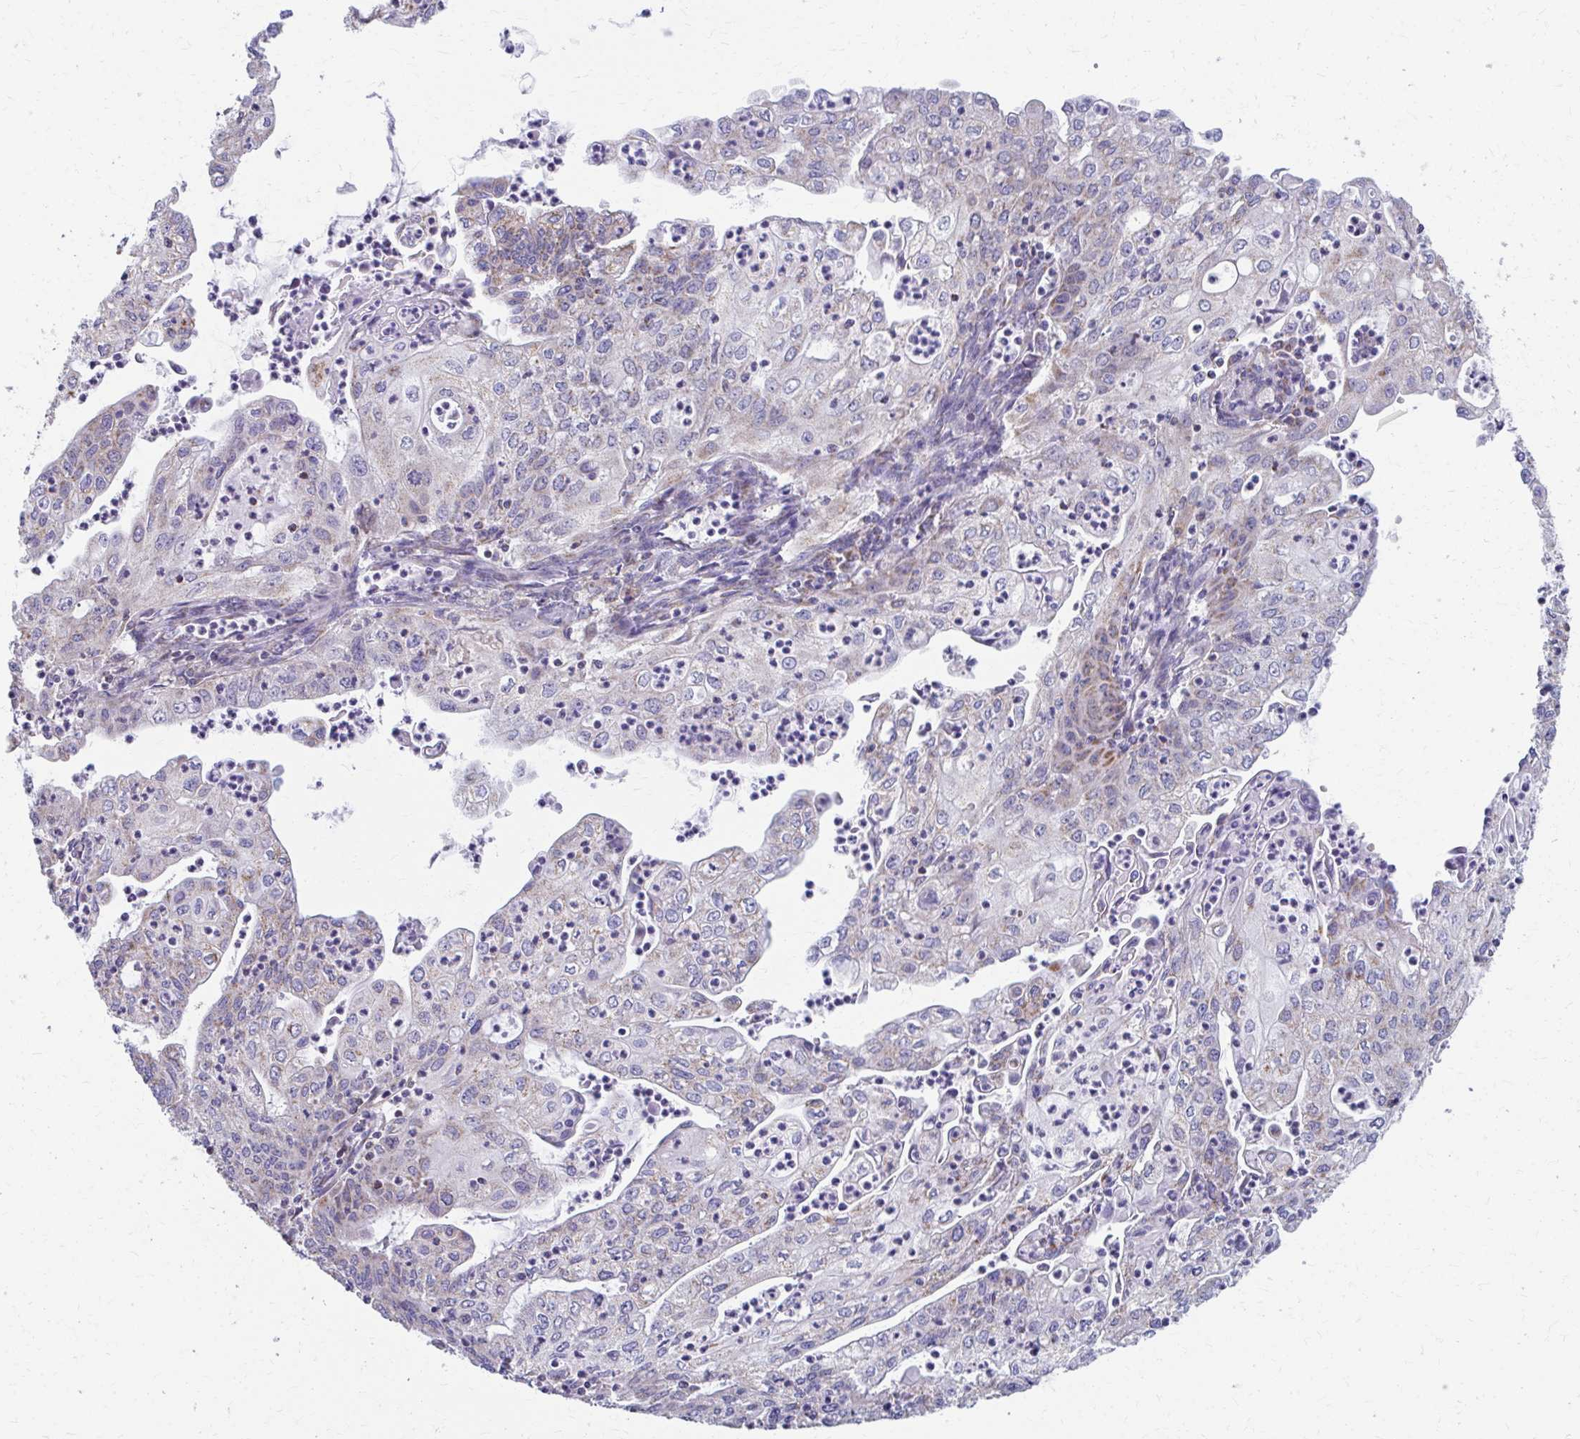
{"staining": {"intensity": "weak", "quantity": "25%-75%", "location": "cytoplasmic/membranous"}, "tissue": "endometrial cancer", "cell_type": "Tumor cells", "image_type": "cancer", "snomed": [{"axis": "morphology", "description": "Adenocarcinoma, NOS"}, {"axis": "topography", "description": "Endometrium"}], "caption": "An IHC histopathology image of neoplastic tissue is shown. Protein staining in brown labels weak cytoplasmic/membranous positivity in endometrial cancer within tumor cells.", "gene": "RCC1L", "patient": {"sex": "female", "age": 61}}